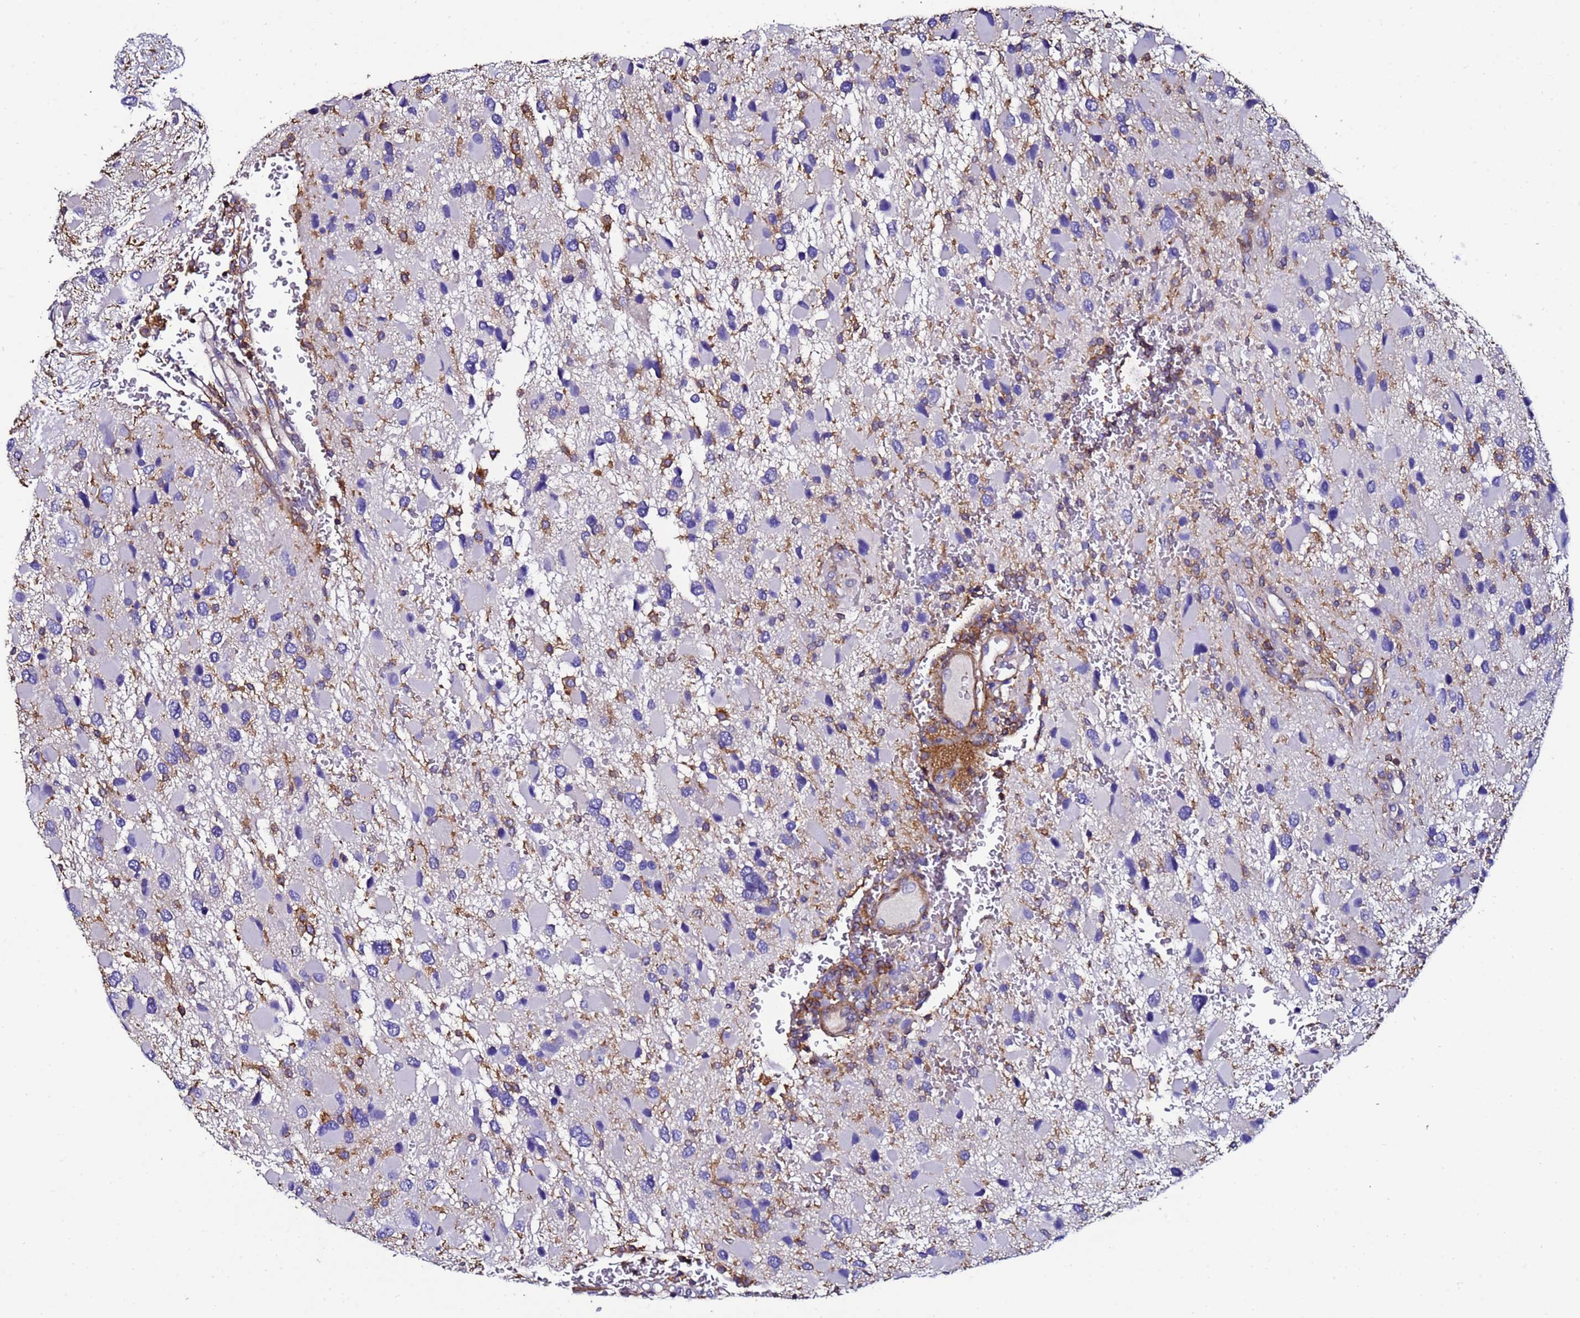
{"staining": {"intensity": "negative", "quantity": "none", "location": "none"}, "tissue": "glioma", "cell_type": "Tumor cells", "image_type": "cancer", "snomed": [{"axis": "morphology", "description": "Glioma, malignant, High grade"}, {"axis": "topography", "description": "Brain"}], "caption": "High magnification brightfield microscopy of malignant glioma (high-grade) stained with DAB (brown) and counterstained with hematoxylin (blue): tumor cells show no significant positivity. Brightfield microscopy of immunohistochemistry stained with DAB (brown) and hematoxylin (blue), captured at high magnification.", "gene": "ACTB", "patient": {"sex": "male", "age": 53}}